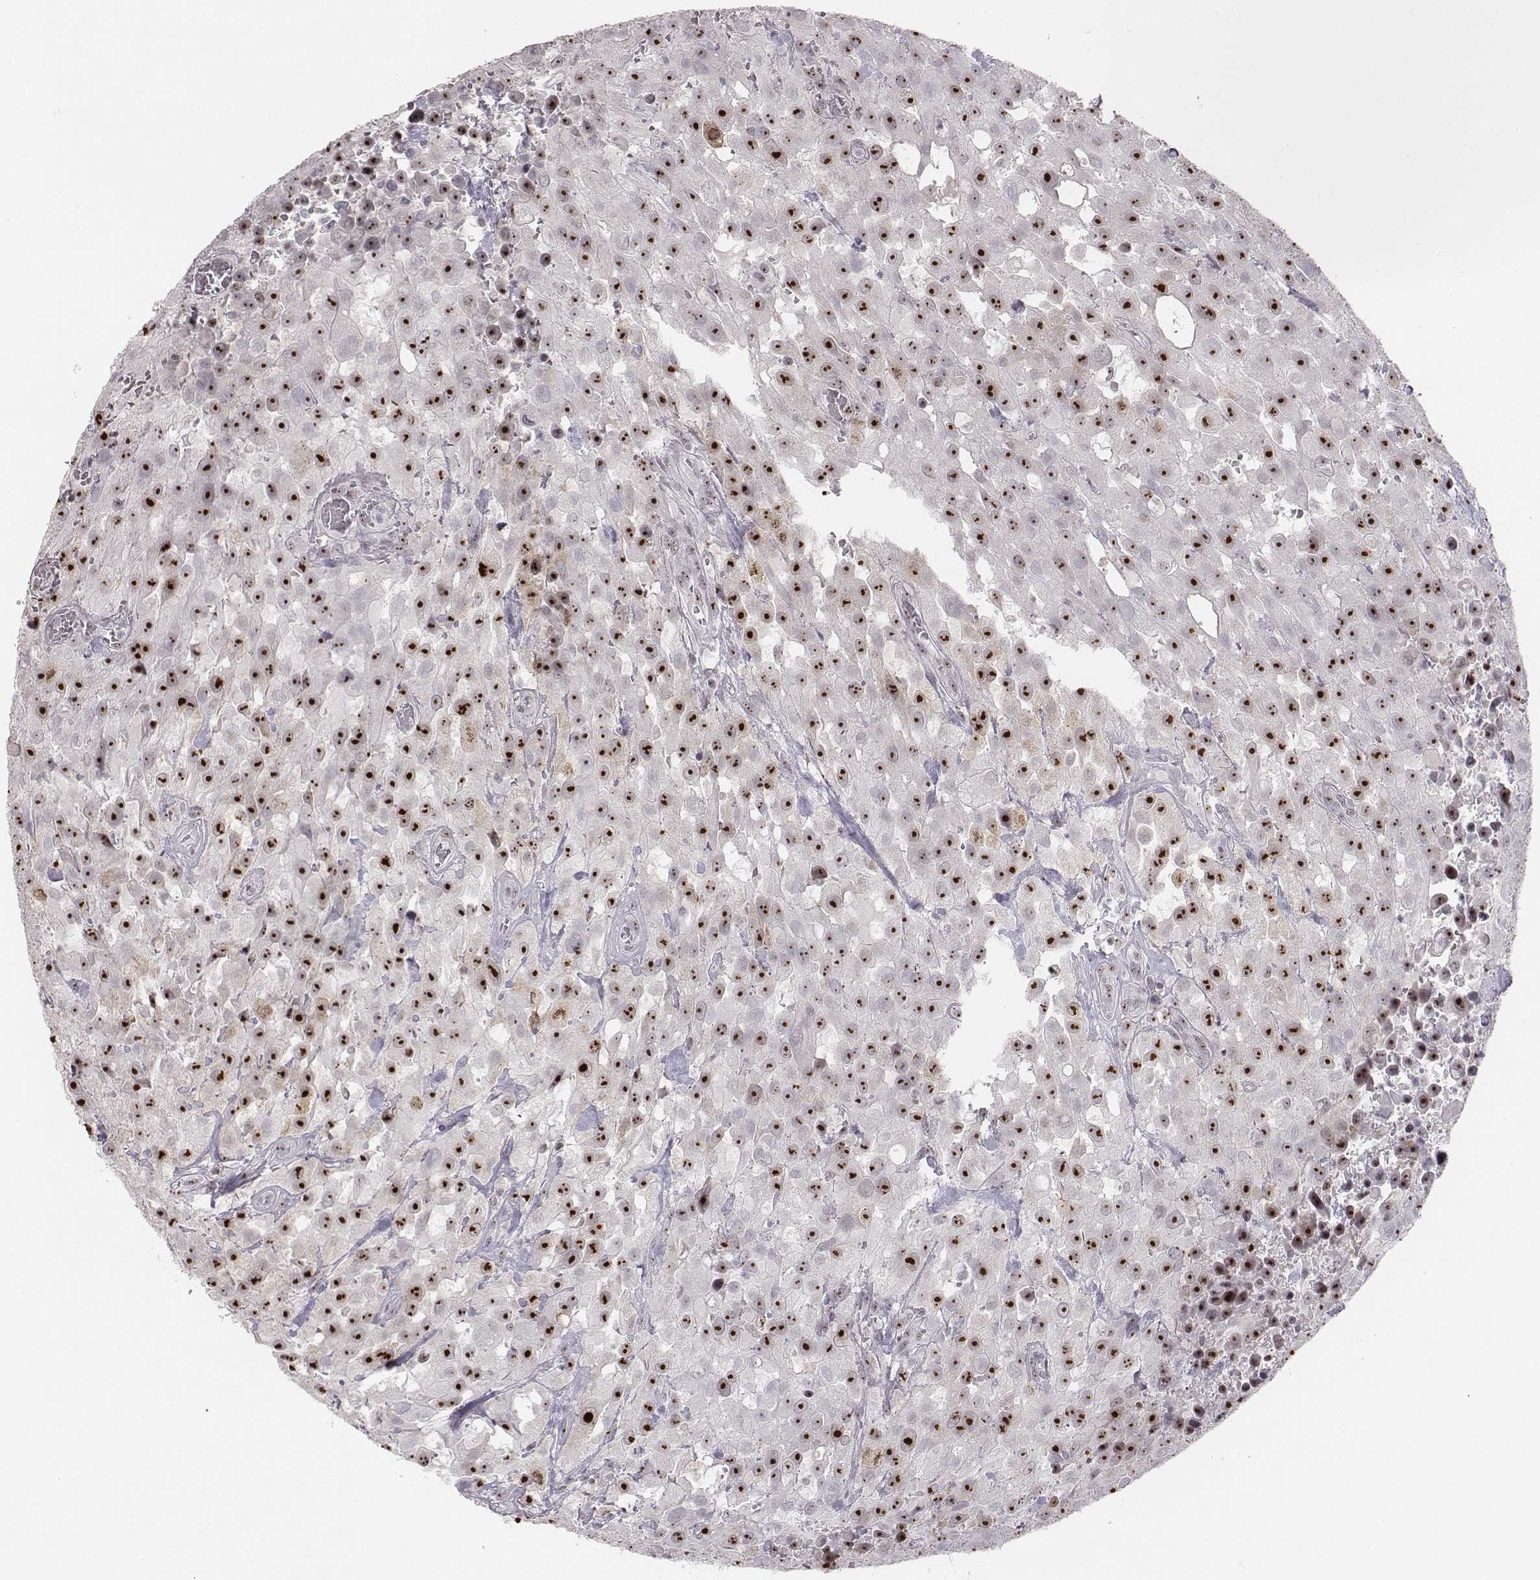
{"staining": {"intensity": "strong", "quantity": ">75%", "location": "nuclear"}, "tissue": "urothelial cancer", "cell_type": "Tumor cells", "image_type": "cancer", "snomed": [{"axis": "morphology", "description": "Urothelial carcinoma, High grade"}, {"axis": "topography", "description": "Urinary bladder"}], "caption": "IHC of human high-grade urothelial carcinoma reveals high levels of strong nuclear positivity in about >75% of tumor cells.", "gene": "NIFK", "patient": {"sex": "male", "age": 79}}